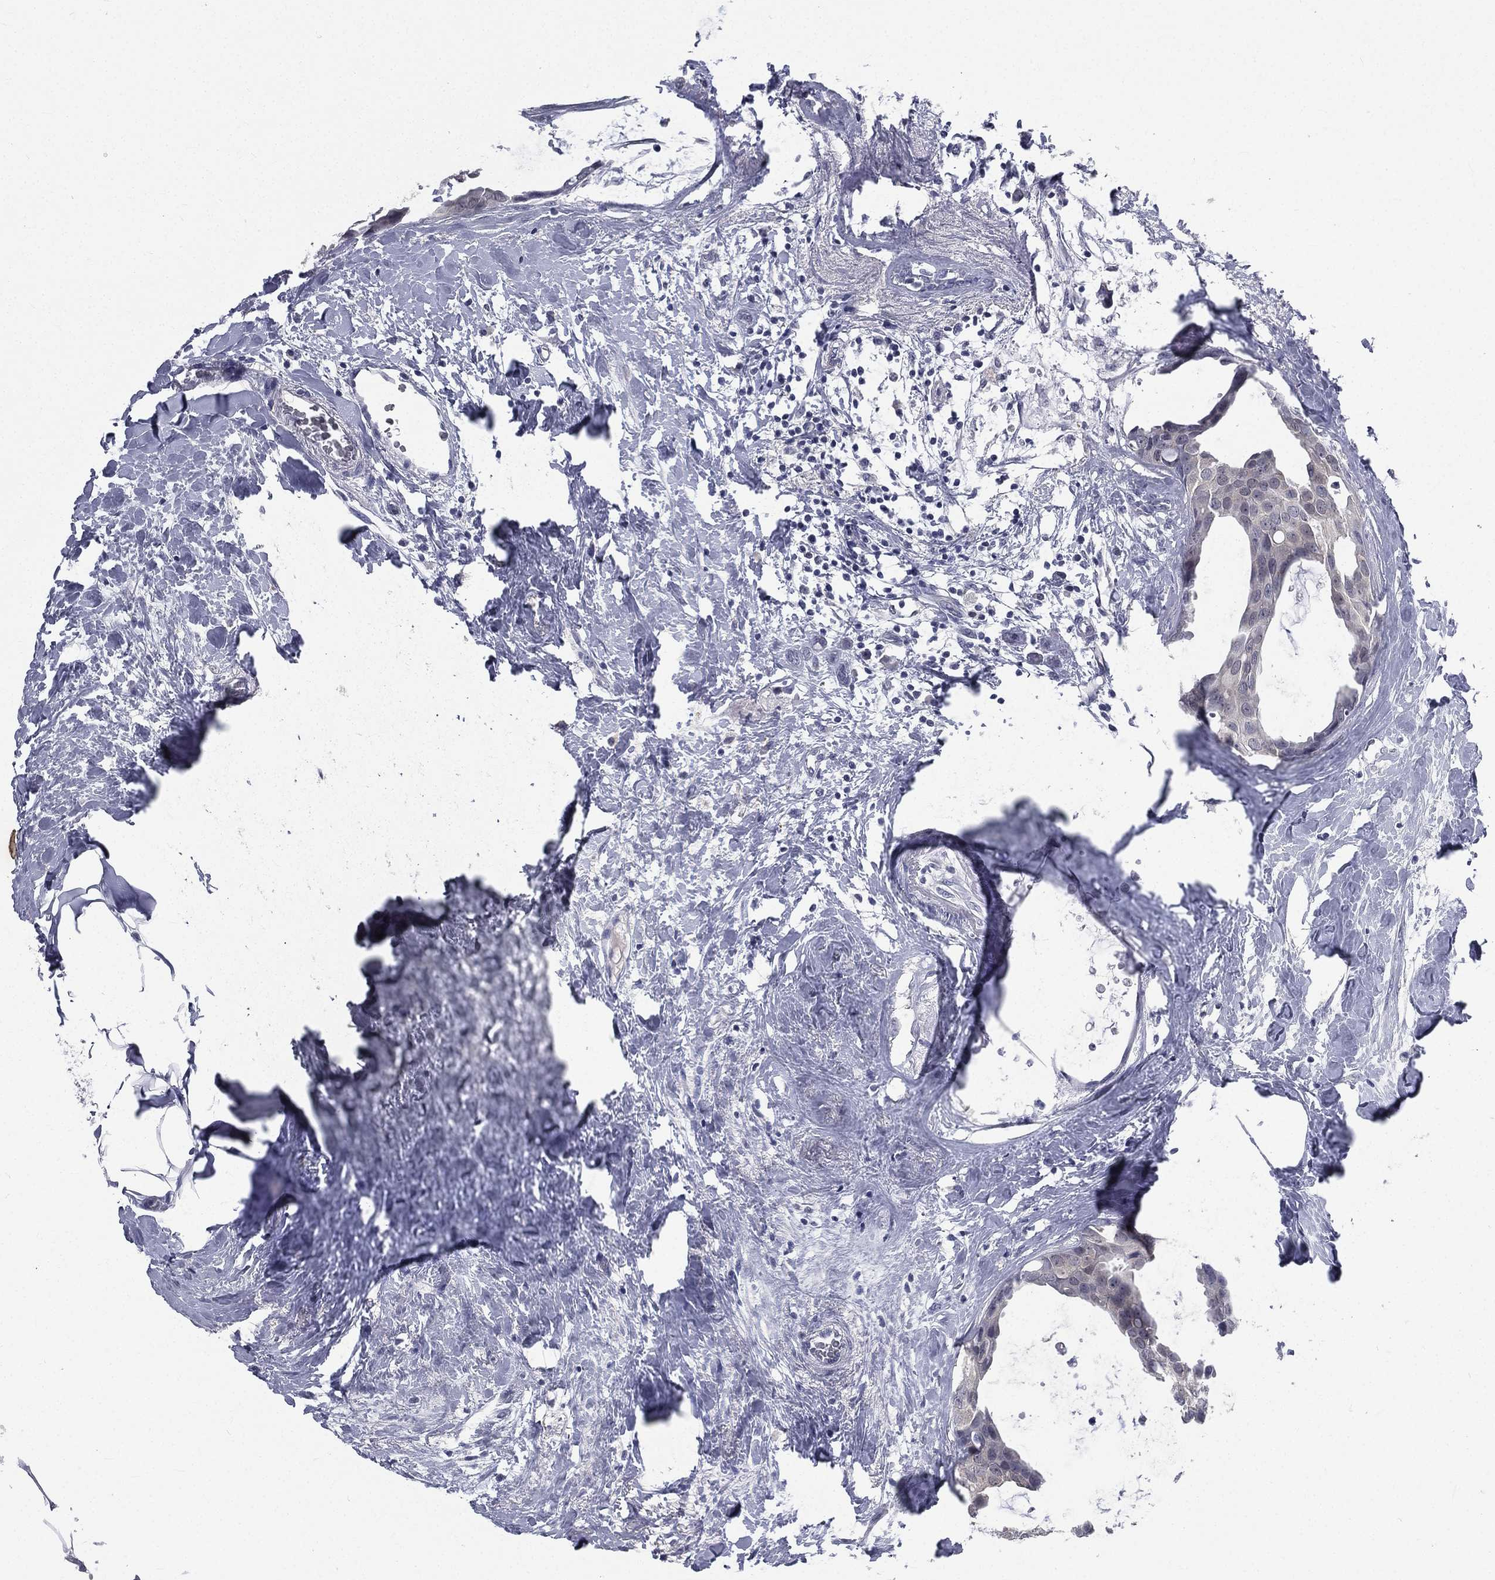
{"staining": {"intensity": "negative", "quantity": "none", "location": "none"}, "tissue": "breast cancer", "cell_type": "Tumor cells", "image_type": "cancer", "snomed": [{"axis": "morphology", "description": "Duct carcinoma"}, {"axis": "topography", "description": "Breast"}], "caption": "Image shows no significant protein staining in tumor cells of breast cancer (invasive ductal carcinoma). Nuclei are stained in blue.", "gene": "IFT27", "patient": {"sex": "female", "age": 45}}